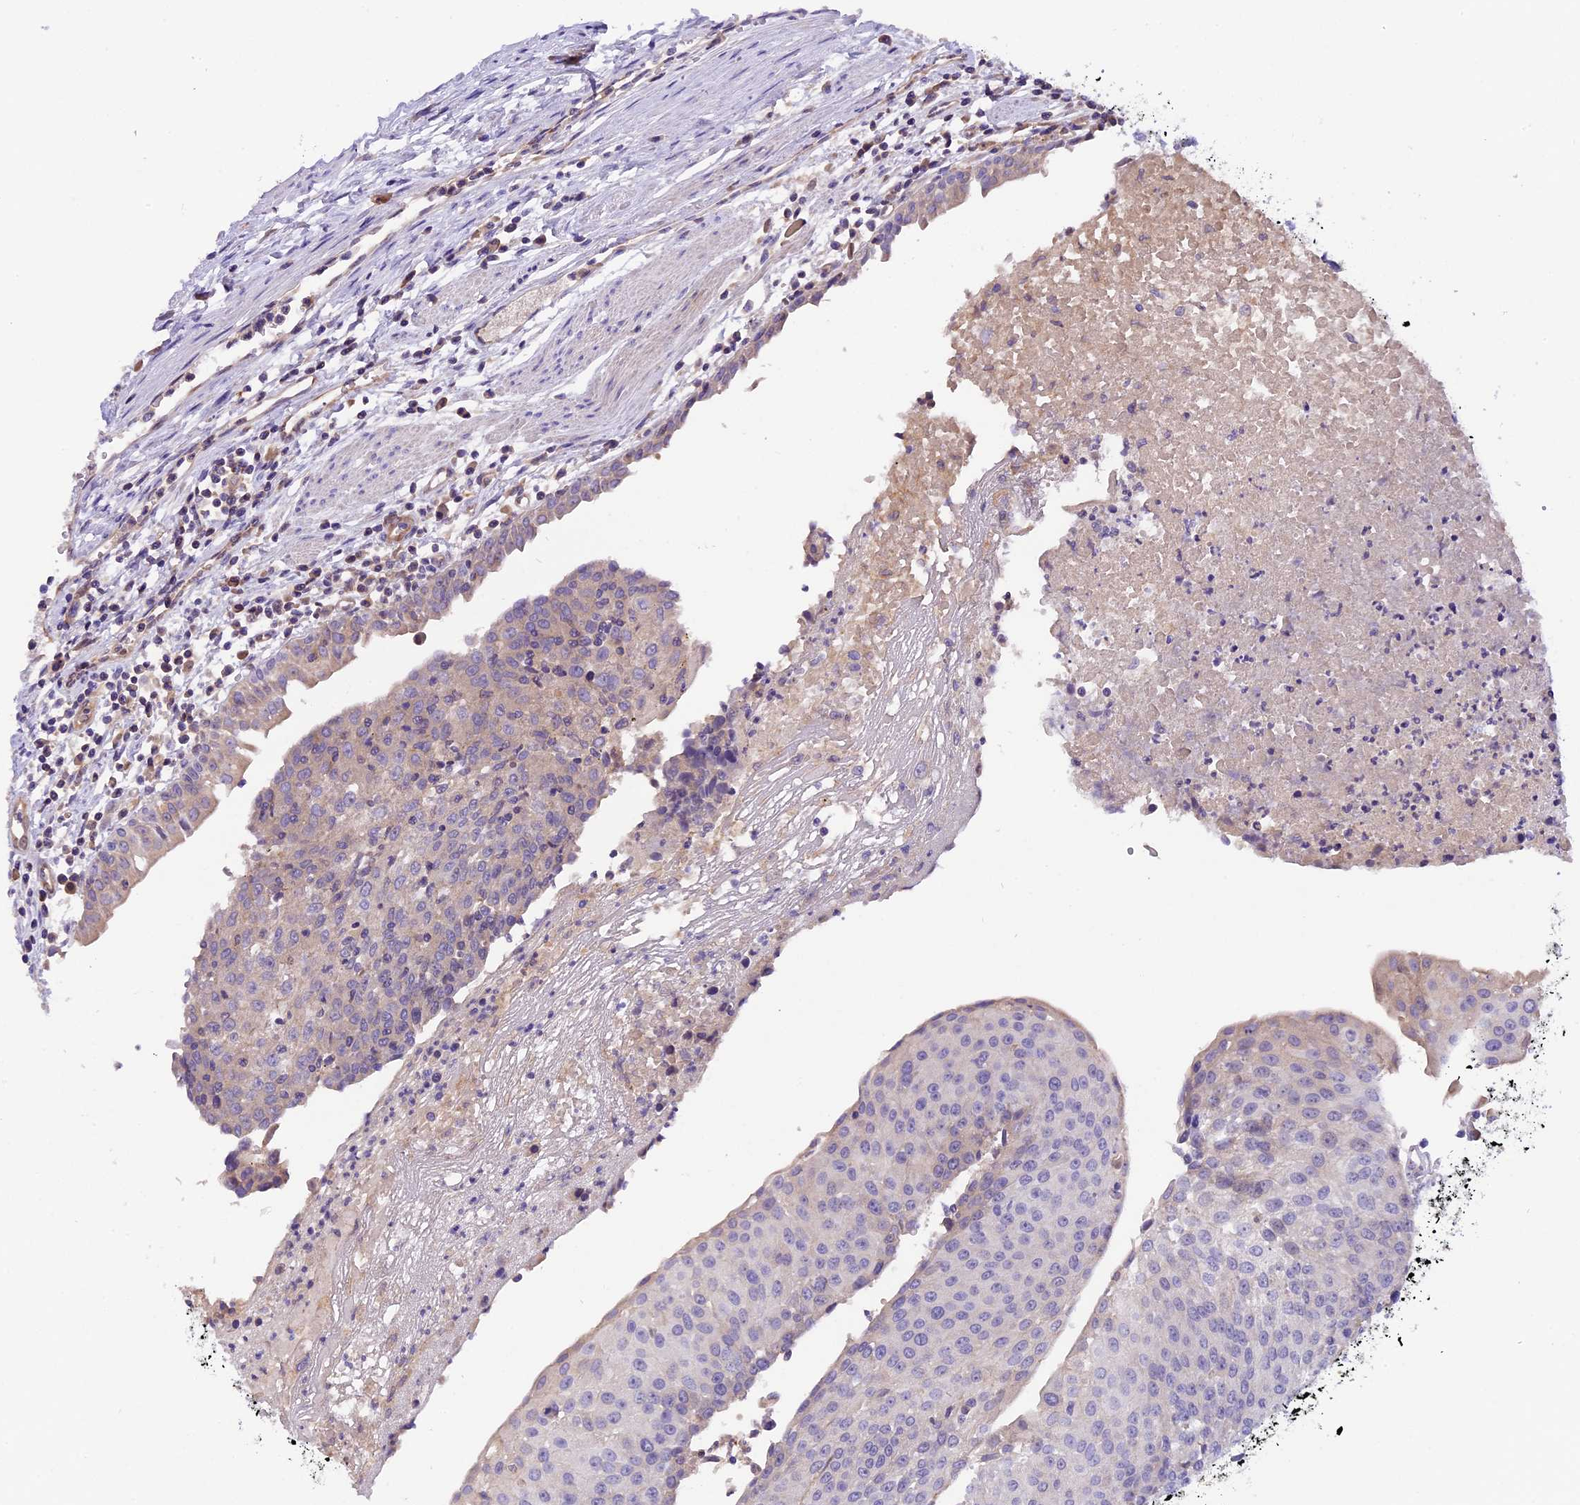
{"staining": {"intensity": "negative", "quantity": "none", "location": "none"}, "tissue": "urothelial cancer", "cell_type": "Tumor cells", "image_type": "cancer", "snomed": [{"axis": "morphology", "description": "Urothelial carcinoma, High grade"}, {"axis": "topography", "description": "Urinary bladder"}], "caption": "Protein analysis of high-grade urothelial carcinoma reveals no significant positivity in tumor cells. (Brightfield microscopy of DAB (3,3'-diaminobenzidine) immunohistochemistry (IHC) at high magnification).", "gene": "CCDC32", "patient": {"sex": "female", "age": 85}}